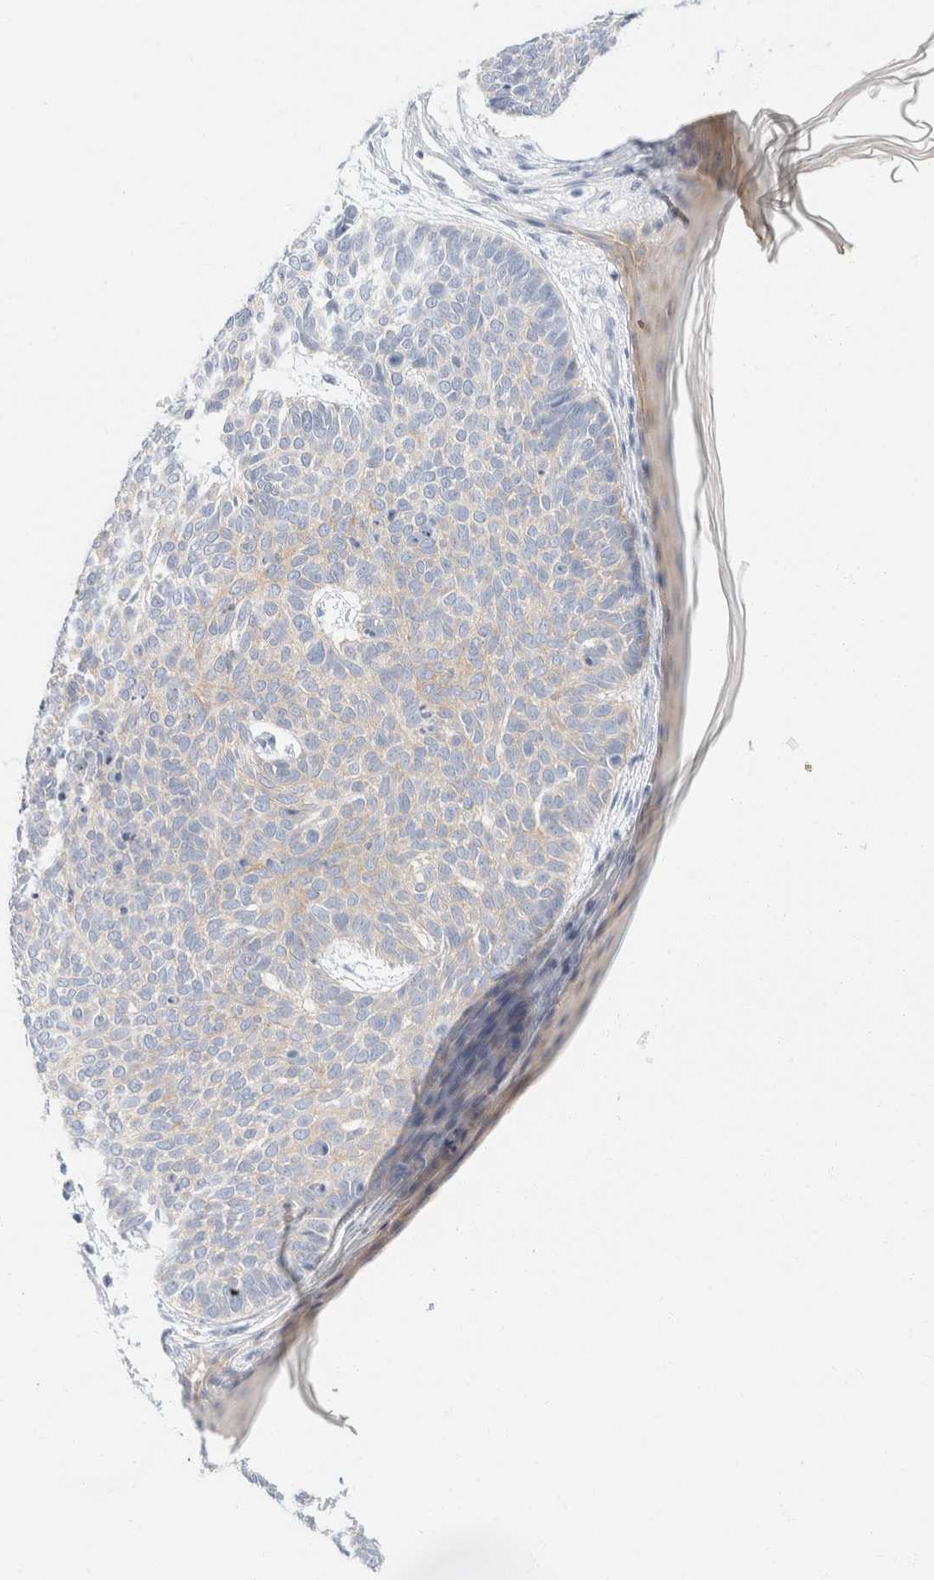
{"staining": {"intensity": "weak", "quantity": "<25%", "location": "cytoplasmic/membranous"}, "tissue": "skin cancer", "cell_type": "Tumor cells", "image_type": "cancer", "snomed": [{"axis": "morphology", "description": "Normal tissue, NOS"}, {"axis": "morphology", "description": "Basal cell carcinoma"}, {"axis": "topography", "description": "Skin"}], "caption": "IHC micrograph of human skin cancer stained for a protein (brown), which exhibits no expression in tumor cells.", "gene": "KRT20", "patient": {"sex": "male", "age": 50}}